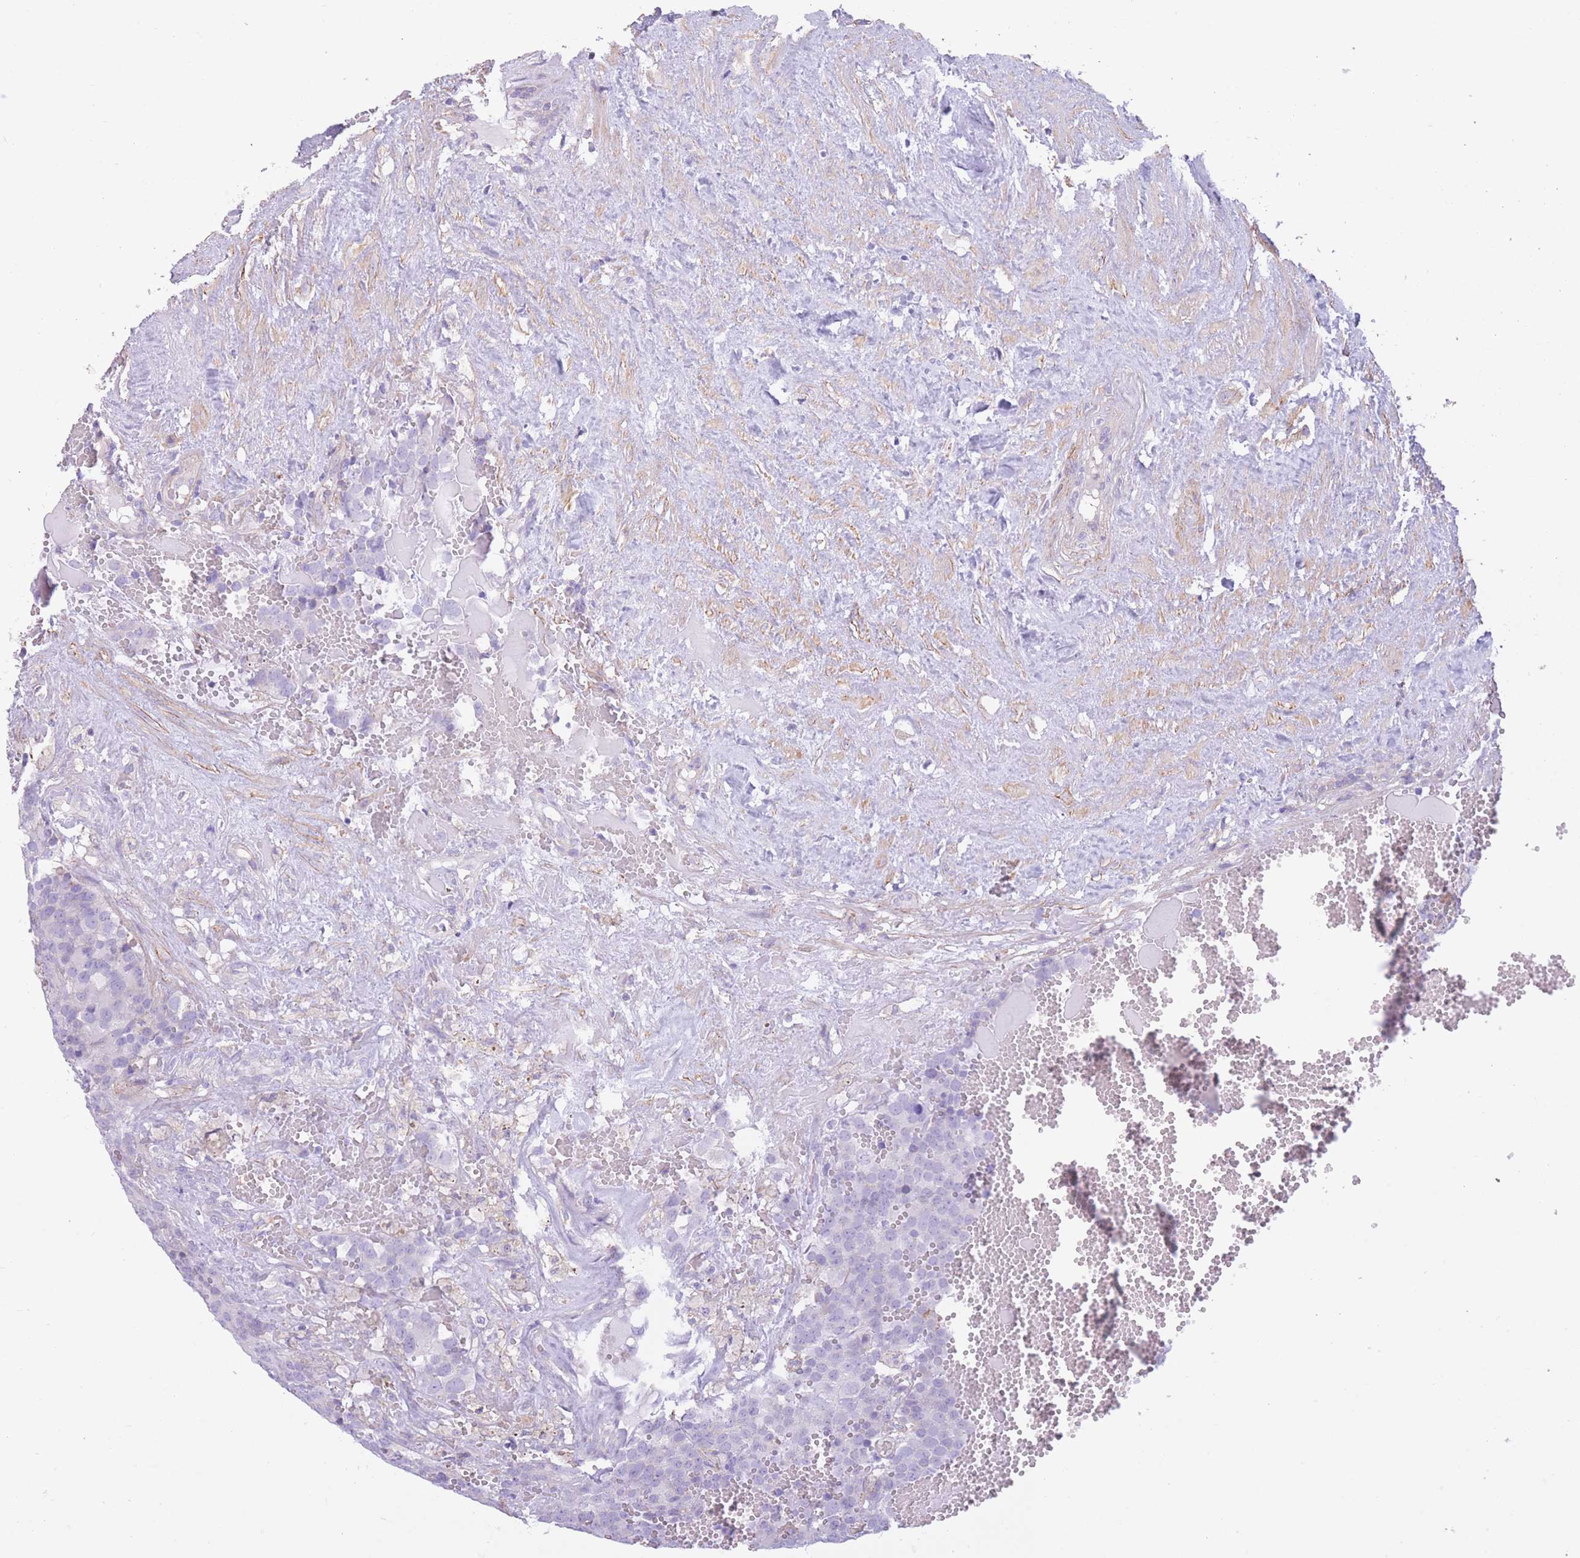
{"staining": {"intensity": "negative", "quantity": "none", "location": "none"}, "tissue": "testis cancer", "cell_type": "Tumor cells", "image_type": "cancer", "snomed": [{"axis": "morphology", "description": "Seminoma, NOS"}, {"axis": "topography", "description": "Testis"}], "caption": "DAB (3,3'-diaminobenzidine) immunohistochemical staining of seminoma (testis) reveals no significant expression in tumor cells.", "gene": "PDHA1", "patient": {"sex": "male", "age": 71}}